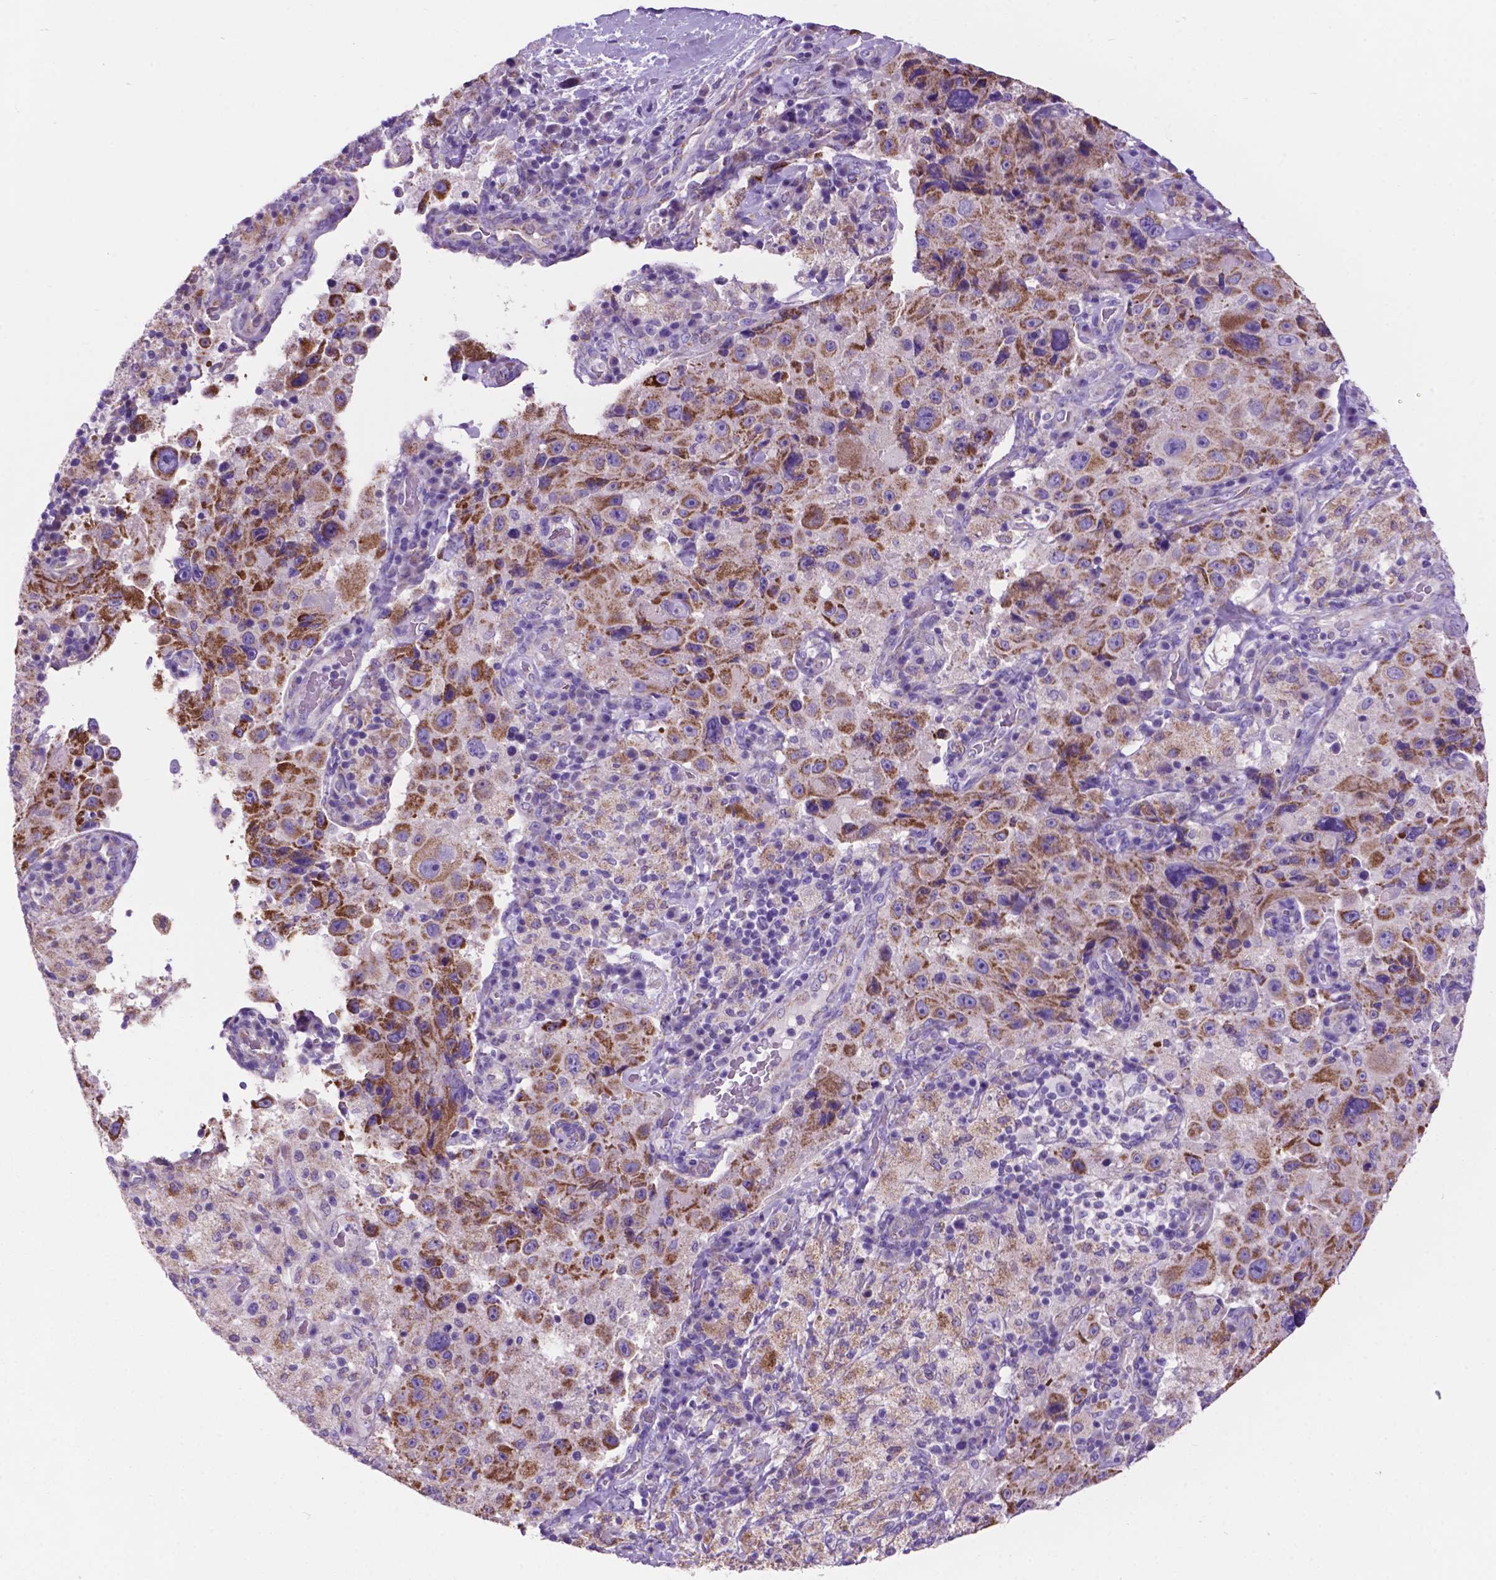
{"staining": {"intensity": "moderate", "quantity": ">75%", "location": "cytoplasmic/membranous"}, "tissue": "melanoma", "cell_type": "Tumor cells", "image_type": "cancer", "snomed": [{"axis": "morphology", "description": "Malignant melanoma, Metastatic site"}, {"axis": "topography", "description": "Lymph node"}], "caption": "This is a photomicrograph of immunohistochemistry staining of malignant melanoma (metastatic site), which shows moderate staining in the cytoplasmic/membranous of tumor cells.", "gene": "TMEM121B", "patient": {"sex": "male", "age": 62}}